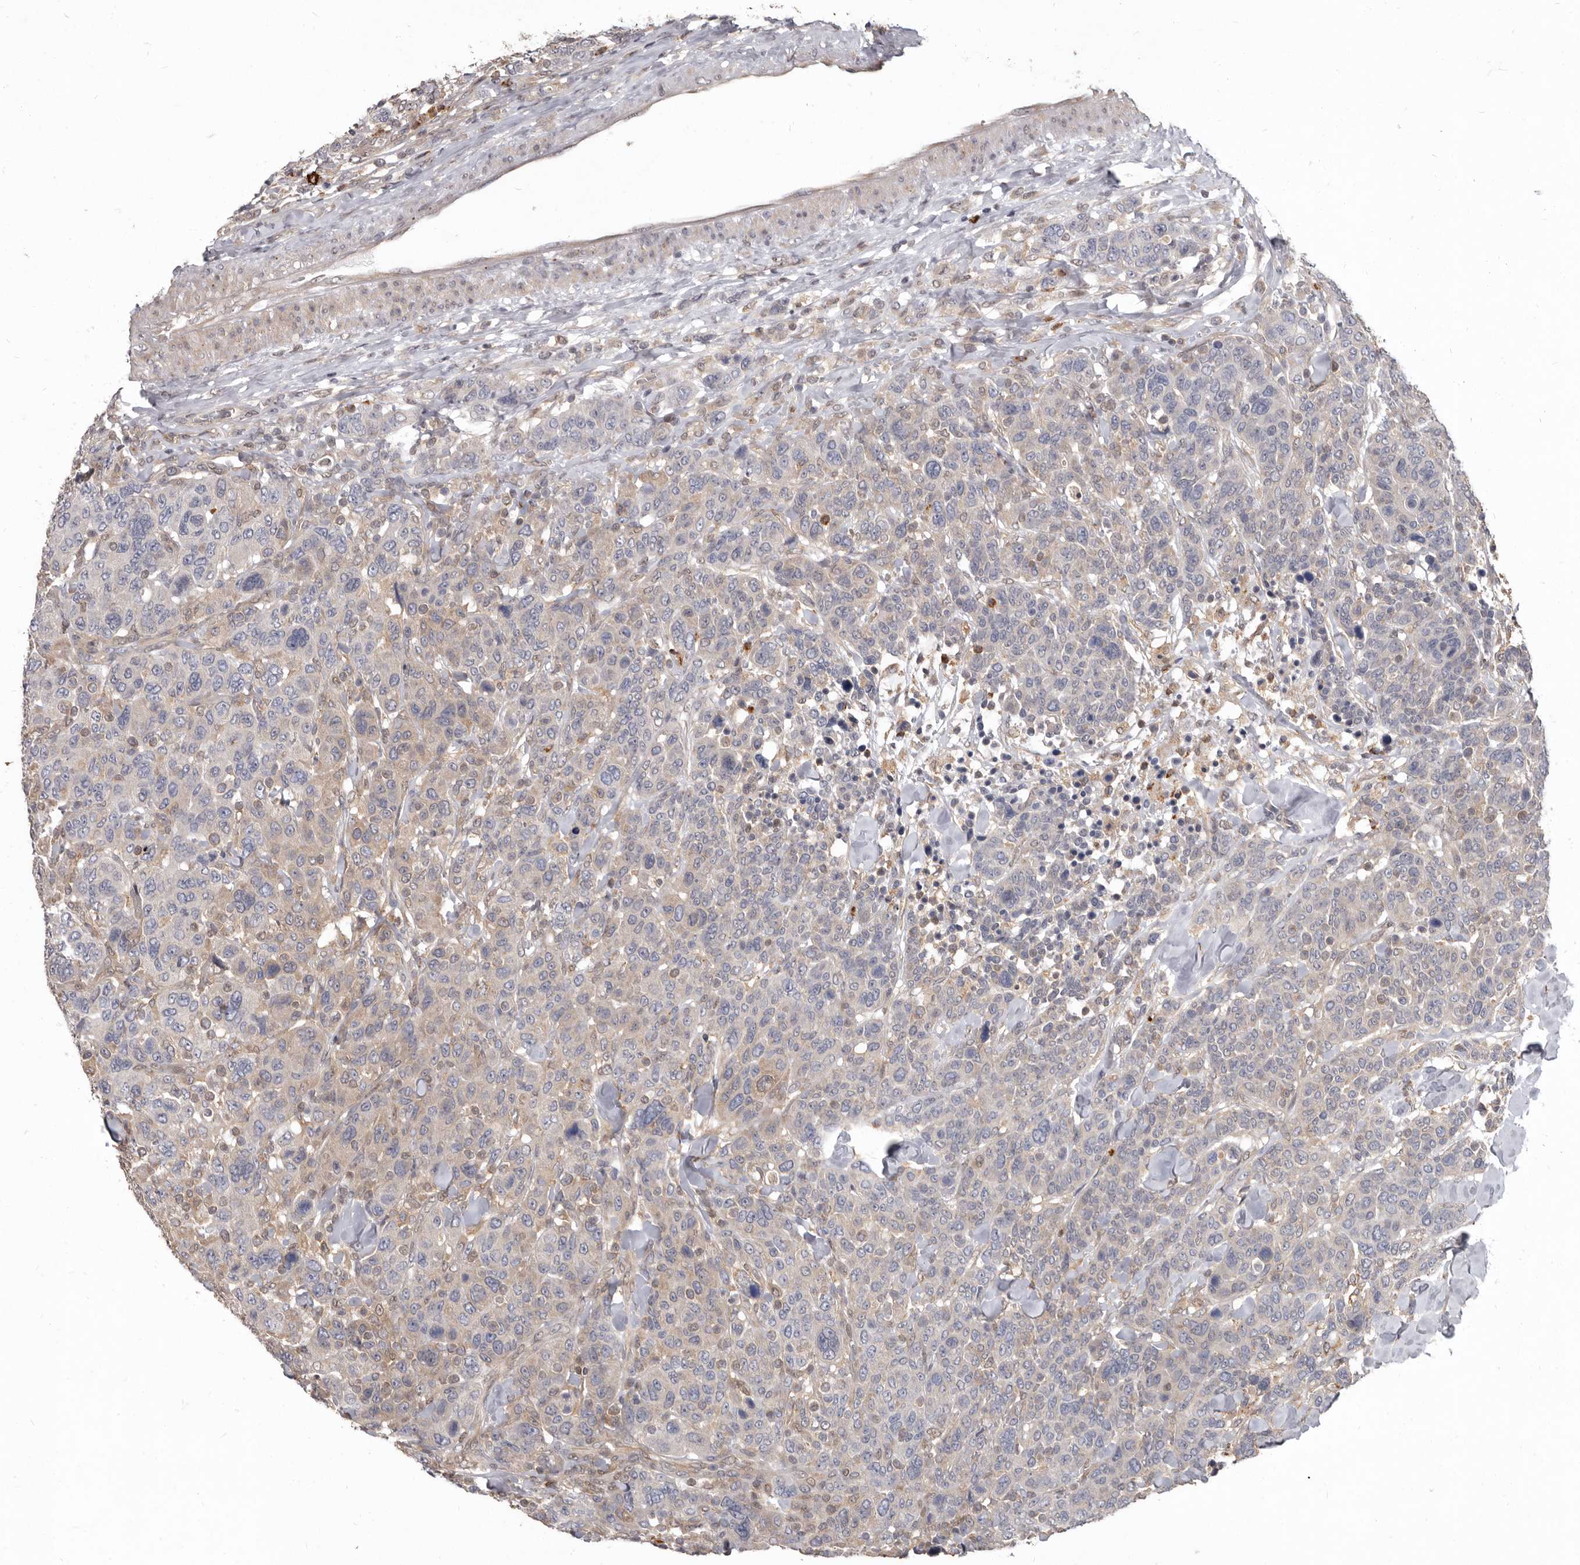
{"staining": {"intensity": "negative", "quantity": "none", "location": "none"}, "tissue": "breast cancer", "cell_type": "Tumor cells", "image_type": "cancer", "snomed": [{"axis": "morphology", "description": "Duct carcinoma"}, {"axis": "topography", "description": "Breast"}], "caption": "Immunohistochemistry of breast cancer (intraductal carcinoma) demonstrates no expression in tumor cells.", "gene": "ACLY", "patient": {"sex": "female", "age": 37}}